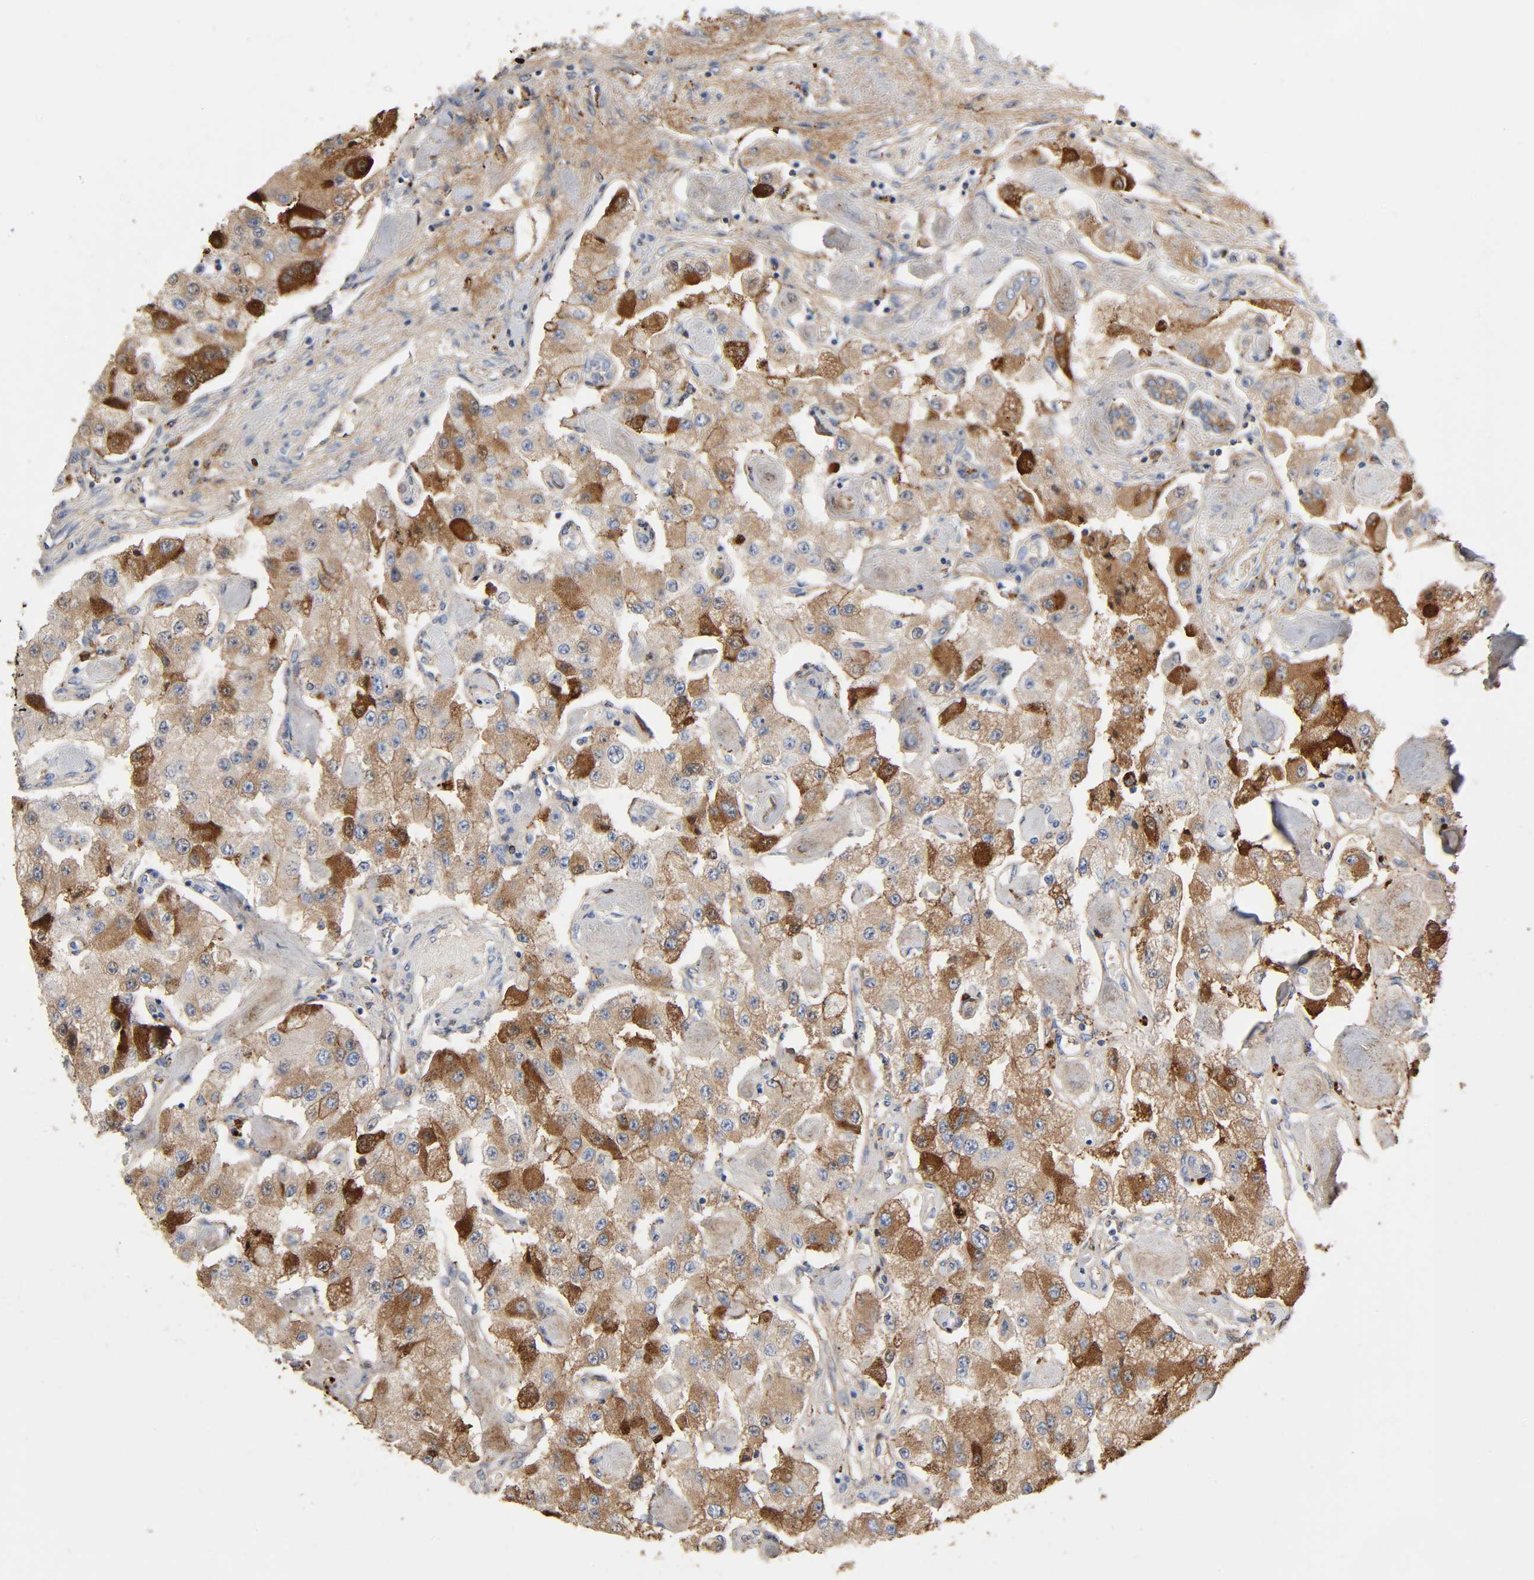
{"staining": {"intensity": "moderate", "quantity": ">75%", "location": "cytoplasmic/membranous"}, "tissue": "carcinoid", "cell_type": "Tumor cells", "image_type": "cancer", "snomed": [{"axis": "morphology", "description": "Carcinoid, malignant, NOS"}, {"axis": "topography", "description": "Pancreas"}], "caption": "High-magnification brightfield microscopy of carcinoid stained with DAB (brown) and counterstained with hematoxylin (blue). tumor cells exhibit moderate cytoplasmic/membranous expression is present in about>75% of cells.", "gene": "C3", "patient": {"sex": "male", "age": 41}}